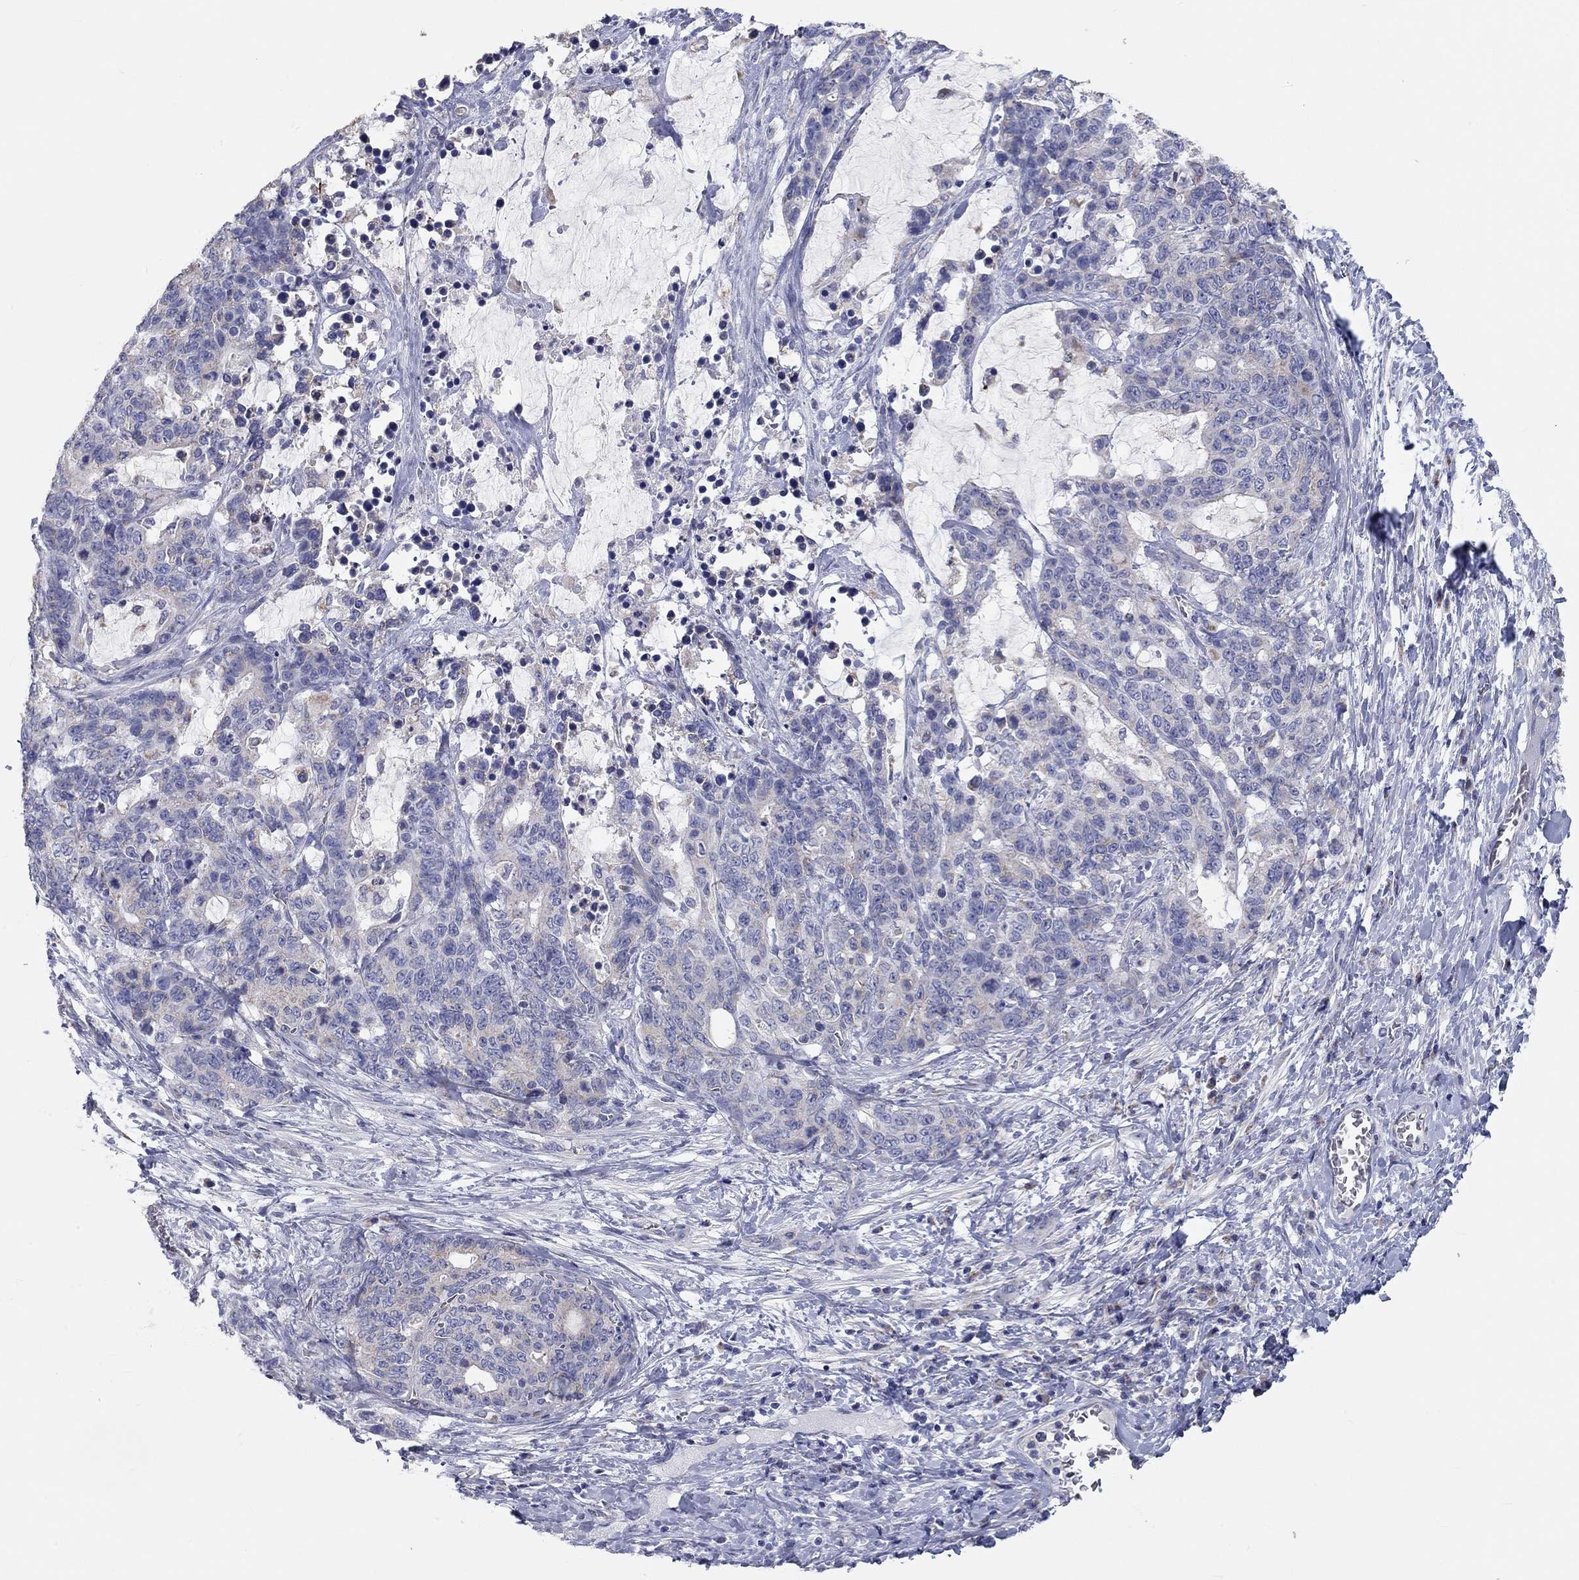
{"staining": {"intensity": "negative", "quantity": "none", "location": "none"}, "tissue": "stomach cancer", "cell_type": "Tumor cells", "image_type": "cancer", "snomed": [{"axis": "morphology", "description": "Normal tissue, NOS"}, {"axis": "morphology", "description": "Adenocarcinoma, NOS"}, {"axis": "topography", "description": "Stomach"}], "caption": "High power microscopy micrograph of an immunohistochemistry (IHC) photomicrograph of stomach adenocarcinoma, revealing no significant positivity in tumor cells.", "gene": "RCAN1", "patient": {"sex": "female", "age": 64}}